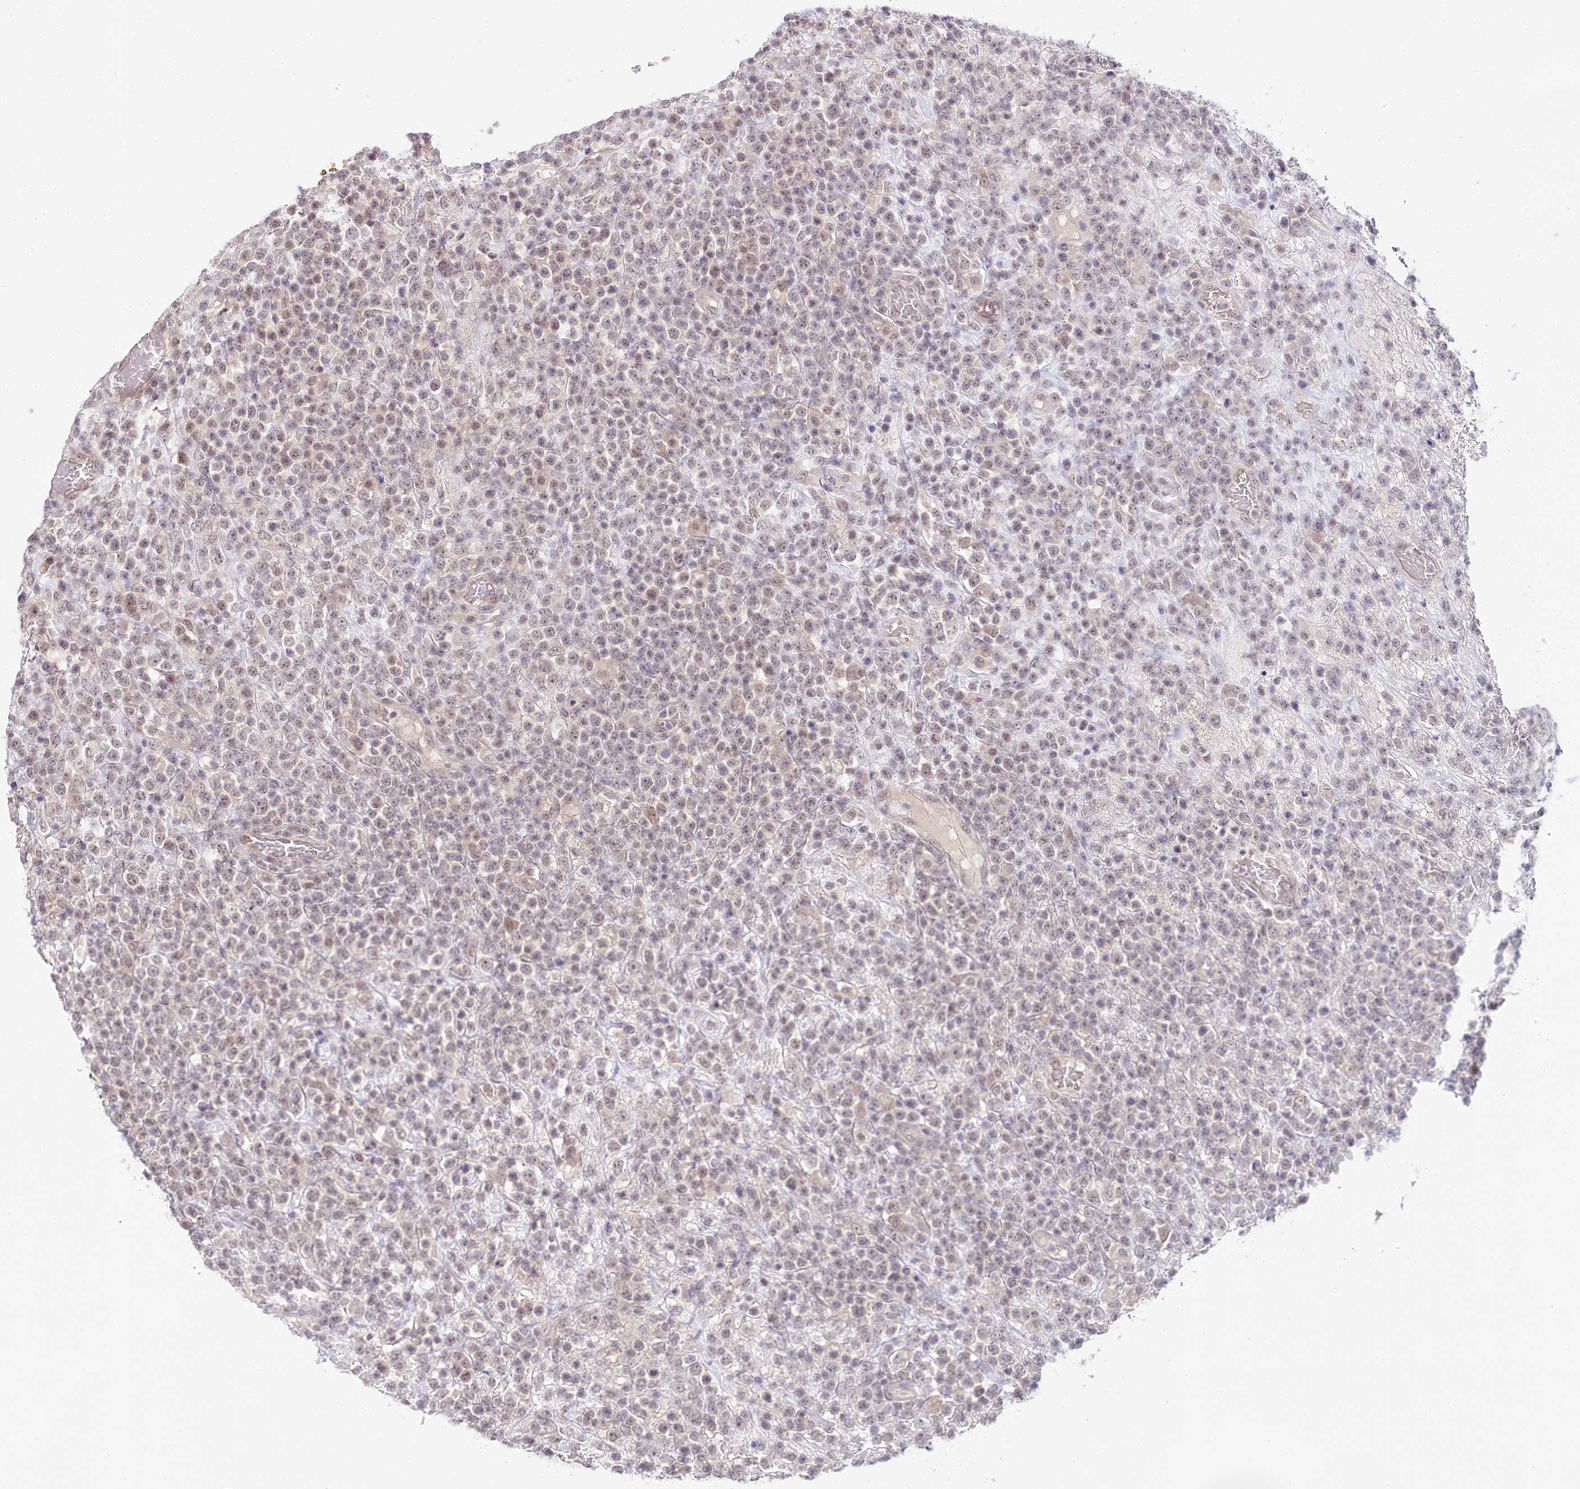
{"staining": {"intensity": "weak", "quantity": "25%-75%", "location": "nuclear"}, "tissue": "lymphoma", "cell_type": "Tumor cells", "image_type": "cancer", "snomed": [{"axis": "morphology", "description": "Malignant lymphoma, non-Hodgkin's type, High grade"}, {"axis": "topography", "description": "Colon"}], "caption": "IHC of human lymphoma displays low levels of weak nuclear positivity in about 25%-75% of tumor cells. (Stains: DAB (3,3'-diaminobenzidine) in brown, nuclei in blue, Microscopy: brightfield microscopy at high magnification).", "gene": "AMTN", "patient": {"sex": "female", "age": 53}}